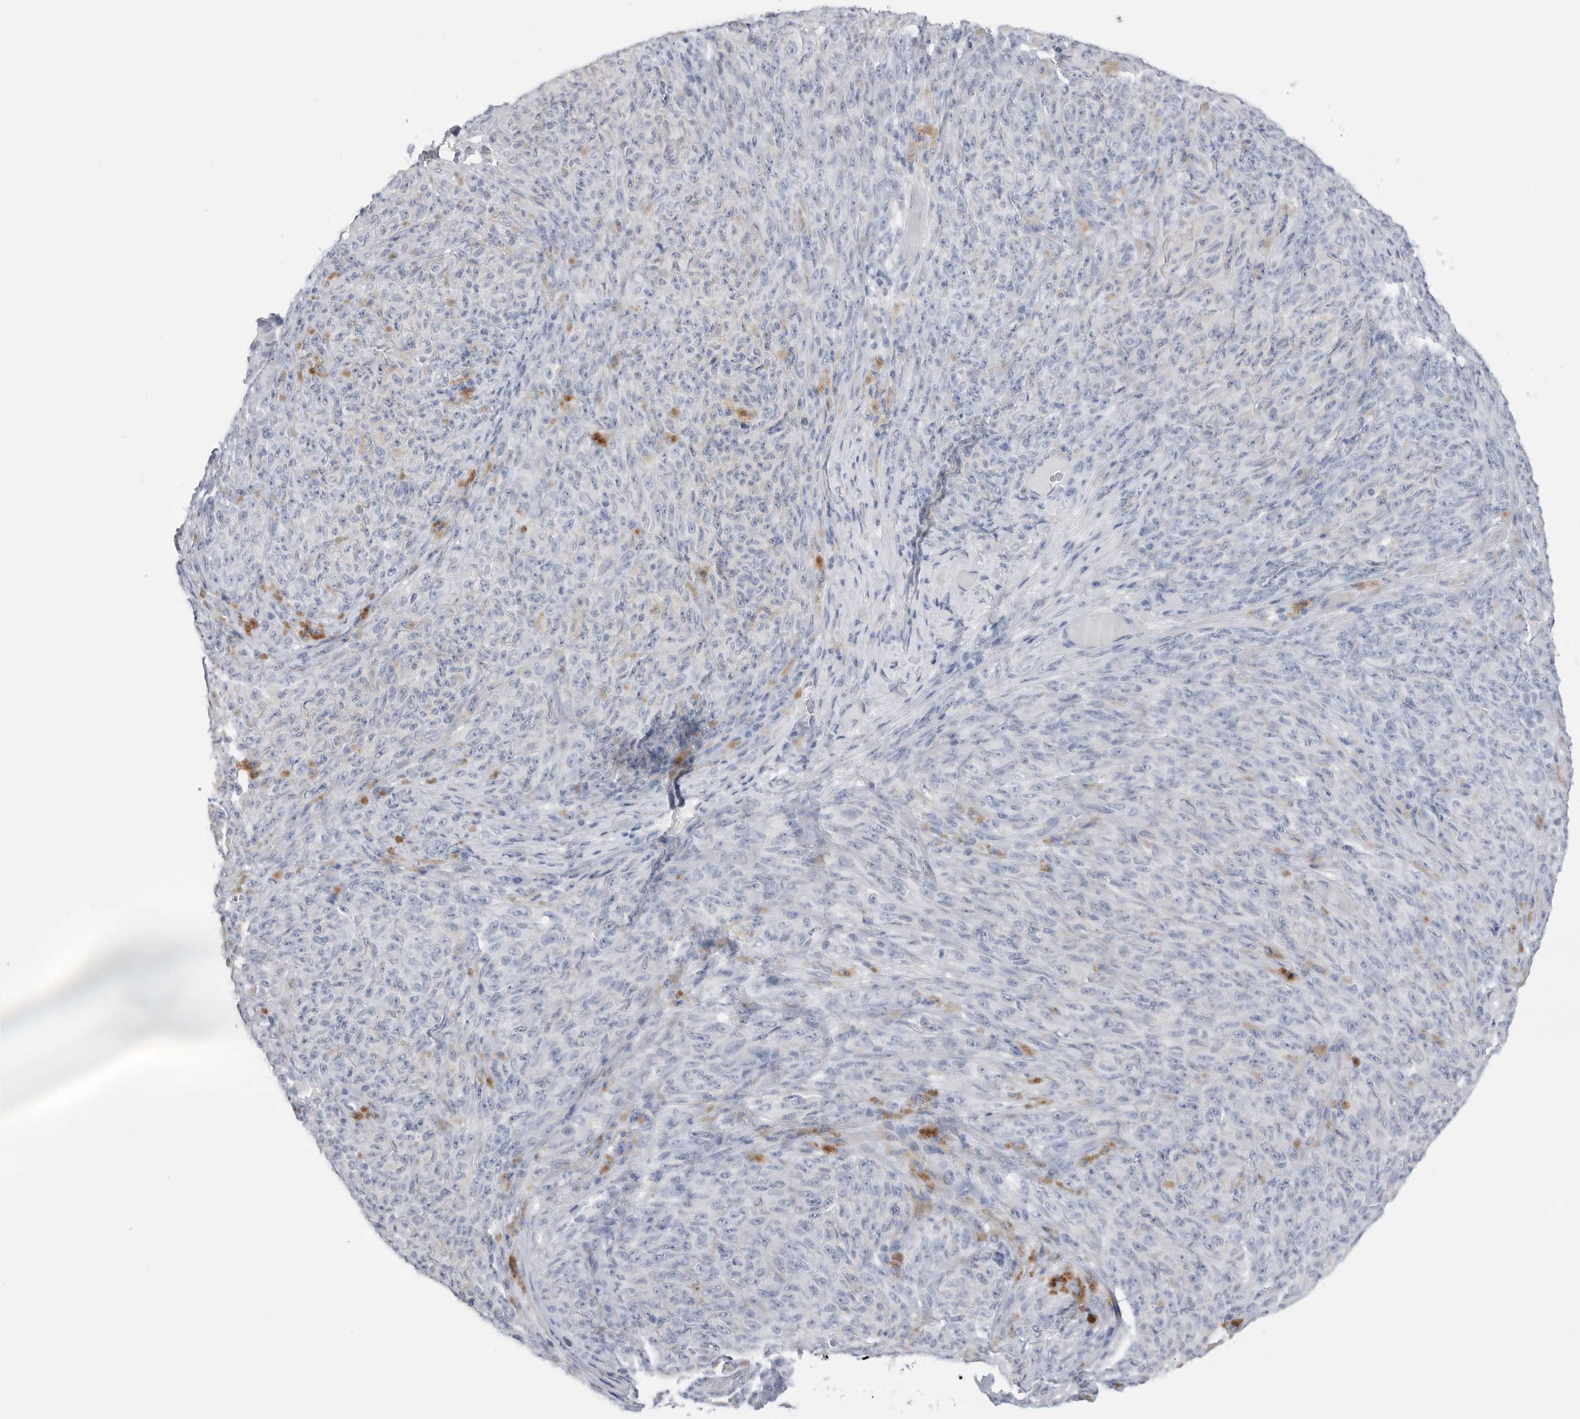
{"staining": {"intensity": "negative", "quantity": "none", "location": "none"}, "tissue": "melanoma", "cell_type": "Tumor cells", "image_type": "cancer", "snomed": [{"axis": "morphology", "description": "Malignant melanoma, NOS"}, {"axis": "topography", "description": "Skin"}], "caption": "This is an IHC histopathology image of human melanoma. There is no staining in tumor cells.", "gene": "ABHD12", "patient": {"sex": "female", "age": 82}}